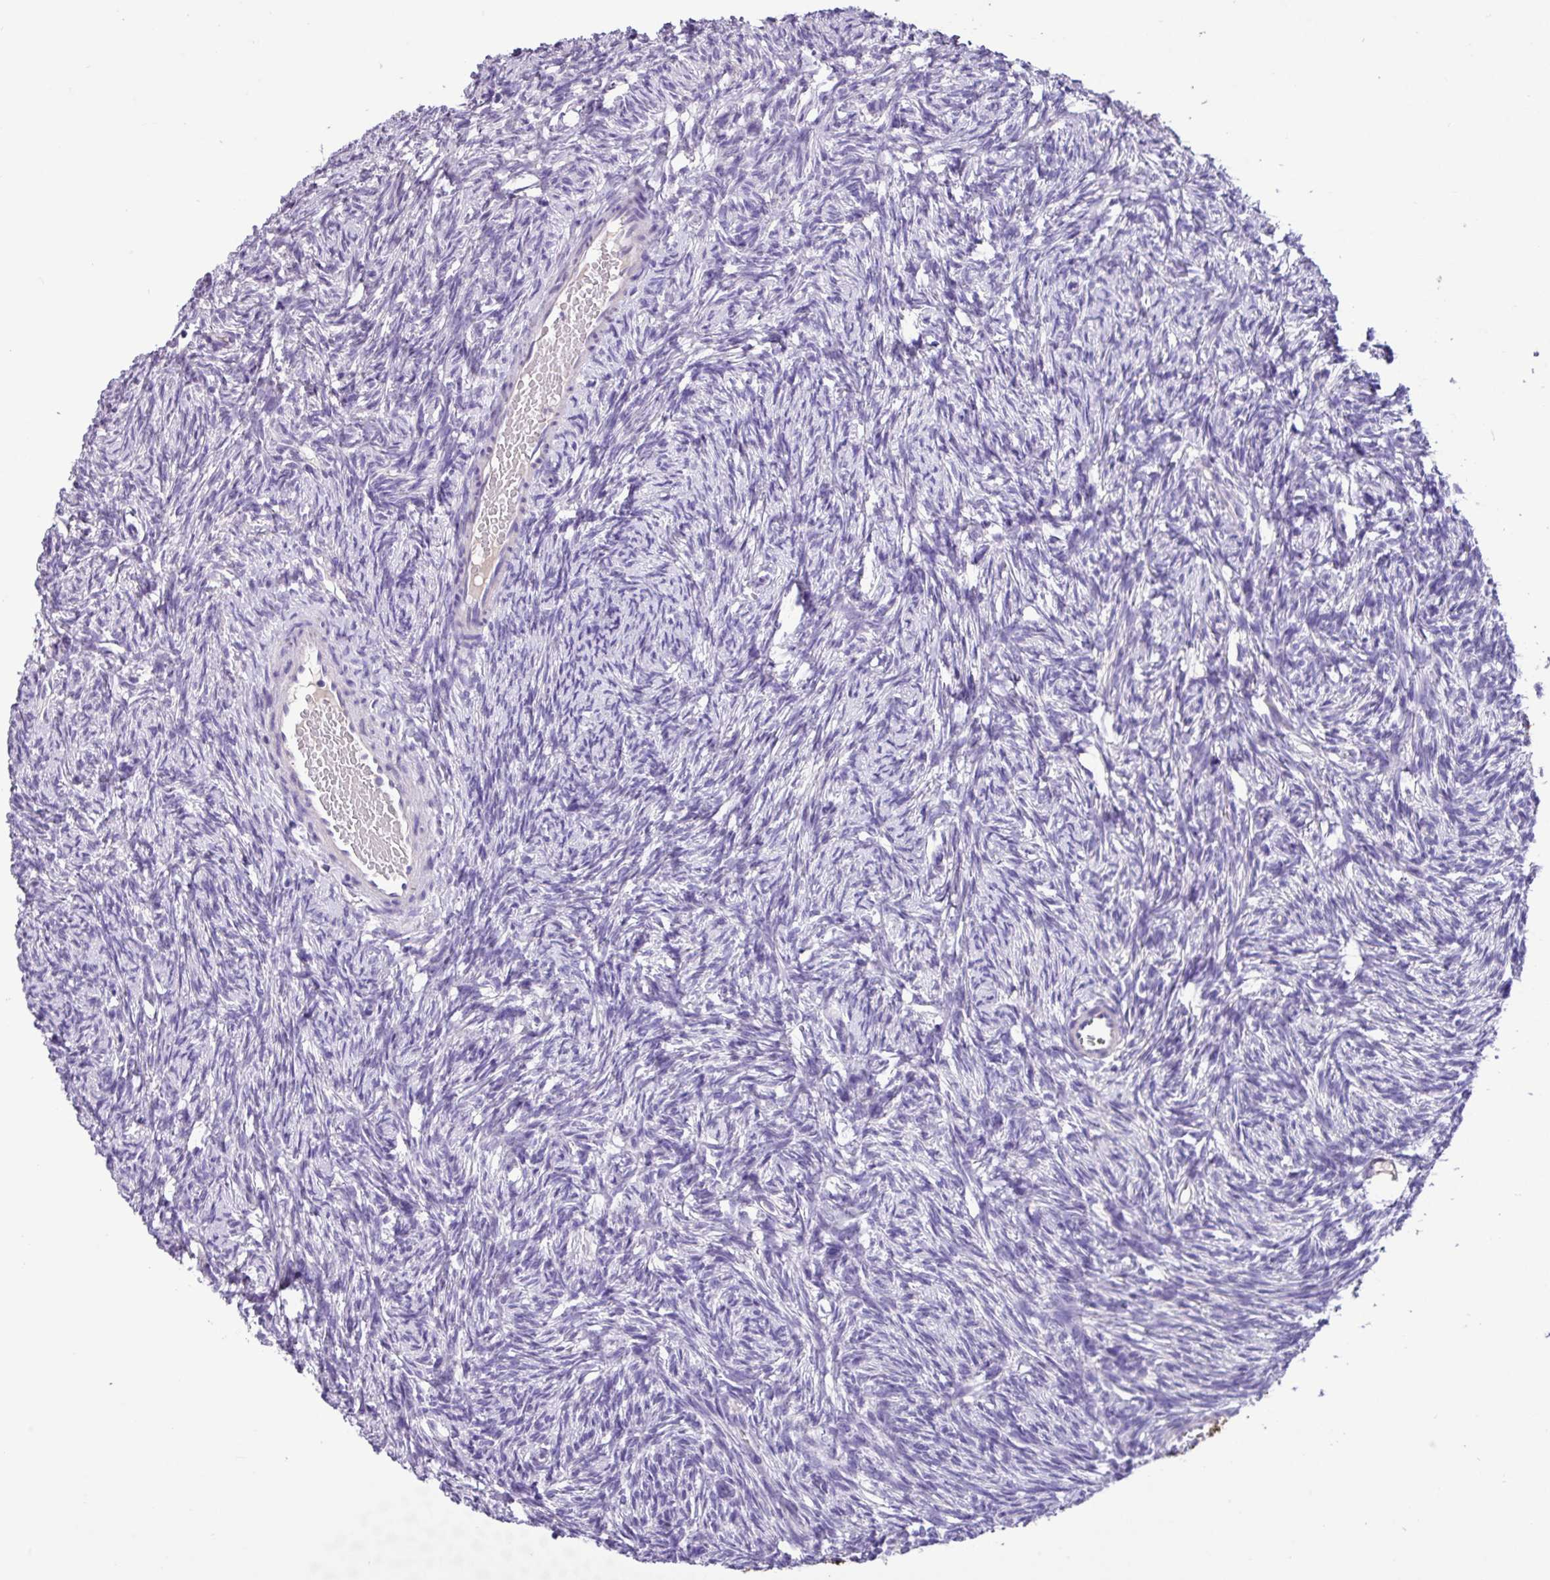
{"staining": {"intensity": "moderate", "quantity": ">75%", "location": "cytoplasmic/membranous"}, "tissue": "ovary", "cell_type": "Follicle cells", "image_type": "normal", "snomed": [{"axis": "morphology", "description": "Normal tissue, NOS"}, {"axis": "topography", "description": "Ovary"}], "caption": "The histopathology image displays immunohistochemical staining of benign ovary. There is moderate cytoplasmic/membranous positivity is seen in approximately >75% of follicle cells. (brown staining indicates protein expression, while blue staining denotes nuclei).", "gene": "EPCAM", "patient": {"sex": "female", "age": 33}}